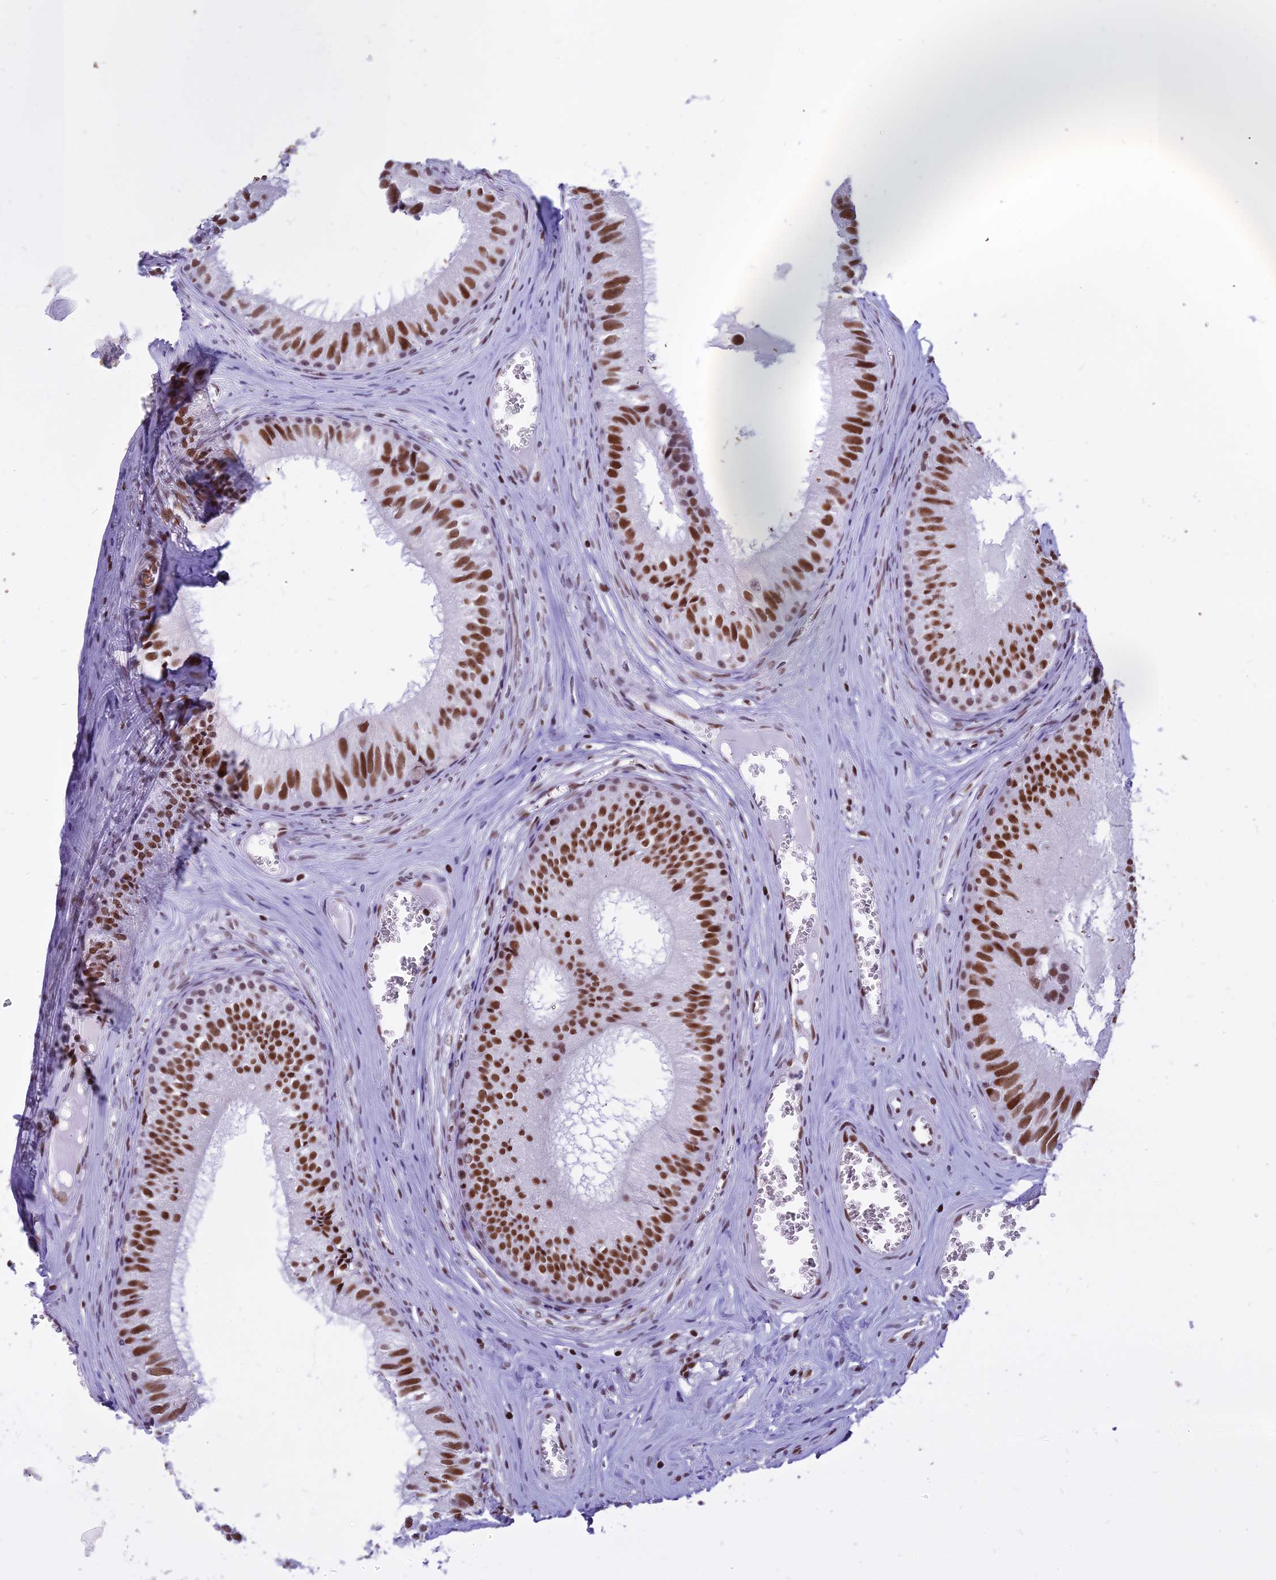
{"staining": {"intensity": "strong", "quantity": ">75%", "location": "nuclear"}, "tissue": "epididymis", "cell_type": "Glandular cells", "image_type": "normal", "snomed": [{"axis": "morphology", "description": "Normal tissue, NOS"}, {"axis": "topography", "description": "Epididymis"}], "caption": "Immunohistochemical staining of normal epididymis exhibits strong nuclear protein positivity in about >75% of glandular cells.", "gene": "PARP1", "patient": {"sex": "male", "age": 36}}